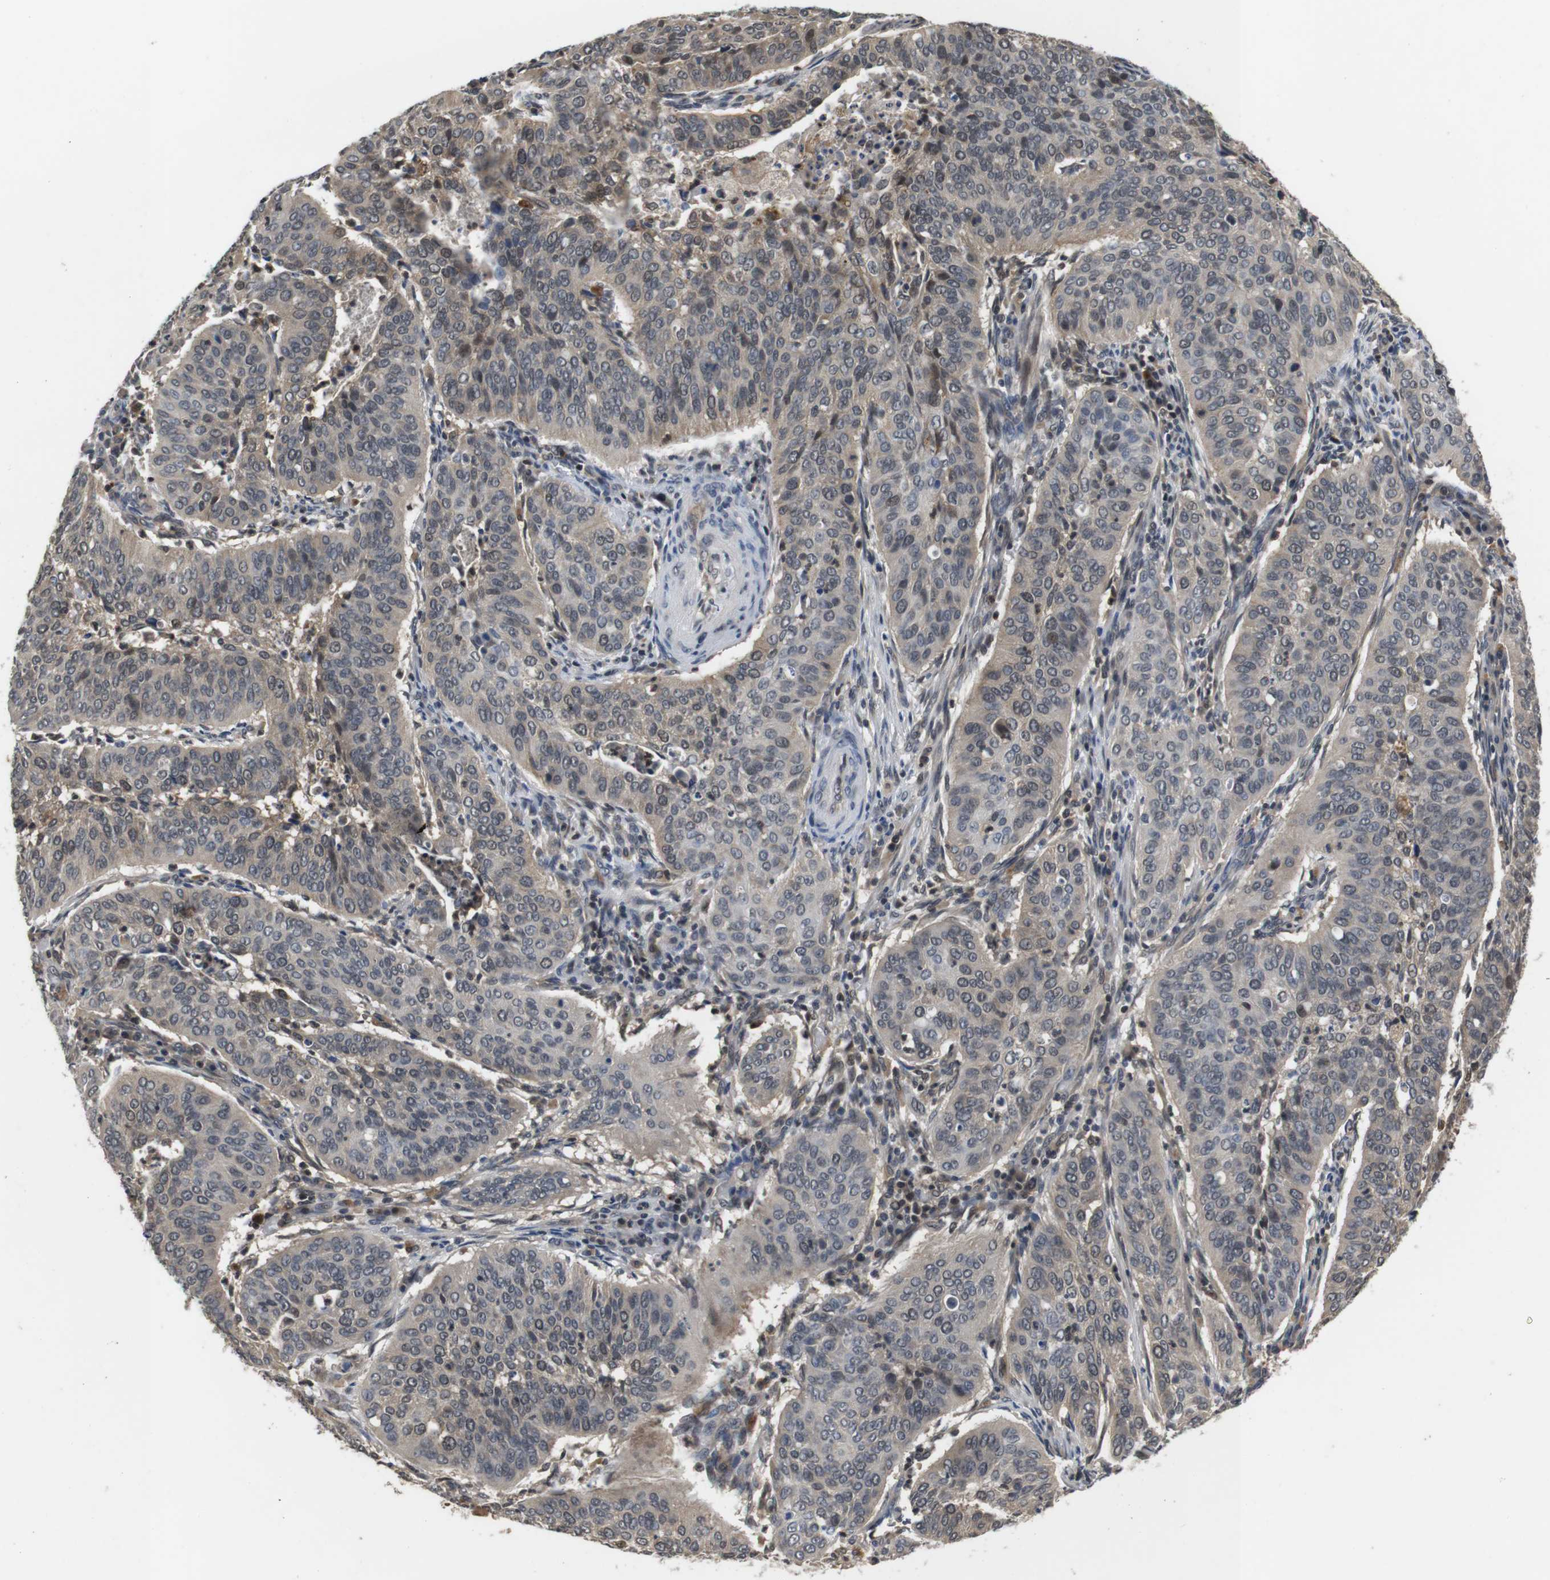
{"staining": {"intensity": "weak", "quantity": "<25%", "location": "cytoplasmic/membranous"}, "tissue": "cervical cancer", "cell_type": "Tumor cells", "image_type": "cancer", "snomed": [{"axis": "morphology", "description": "Normal tissue, NOS"}, {"axis": "morphology", "description": "Squamous cell carcinoma, NOS"}, {"axis": "topography", "description": "Cervix"}], "caption": "Immunohistochemistry of cervical squamous cell carcinoma reveals no staining in tumor cells. Nuclei are stained in blue.", "gene": "FADD", "patient": {"sex": "female", "age": 39}}